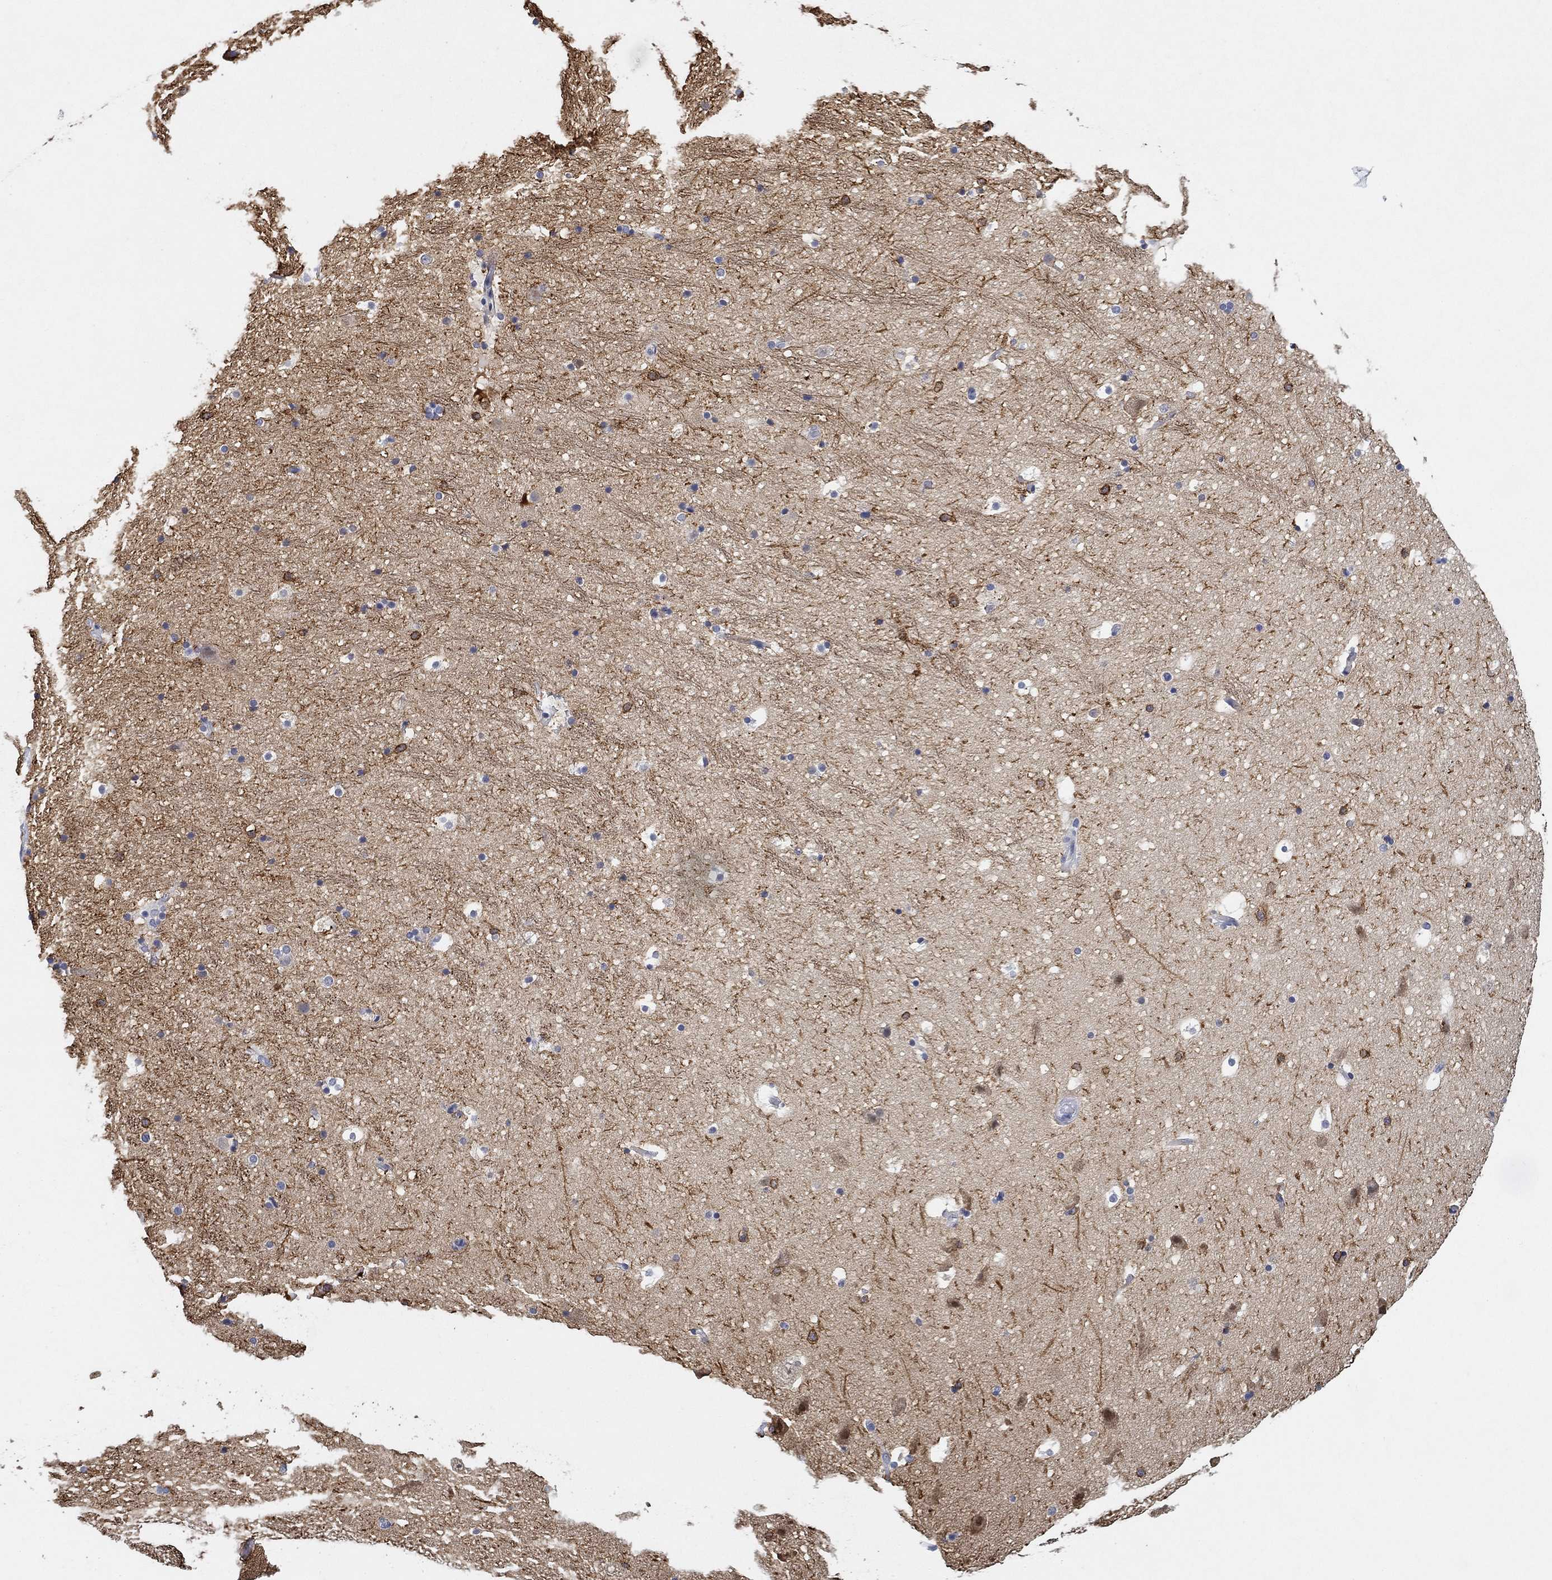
{"staining": {"intensity": "moderate", "quantity": "<25%", "location": "cytoplasmic/membranous"}, "tissue": "hippocampus", "cell_type": "Glial cells", "image_type": "normal", "snomed": [{"axis": "morphology", "description": "Normal tissue, NOS"}, {"axis": "topography", "description": "Hippocampus"}], "caption": "The micrograph demonstrates staining of unremarkable hippocampus, revealing moderate cytoplasmic/membranous protein expression (brown color) within glial cells.", "gene": "SLC2A5", "patient": {"sex": "male", "age": 51}}